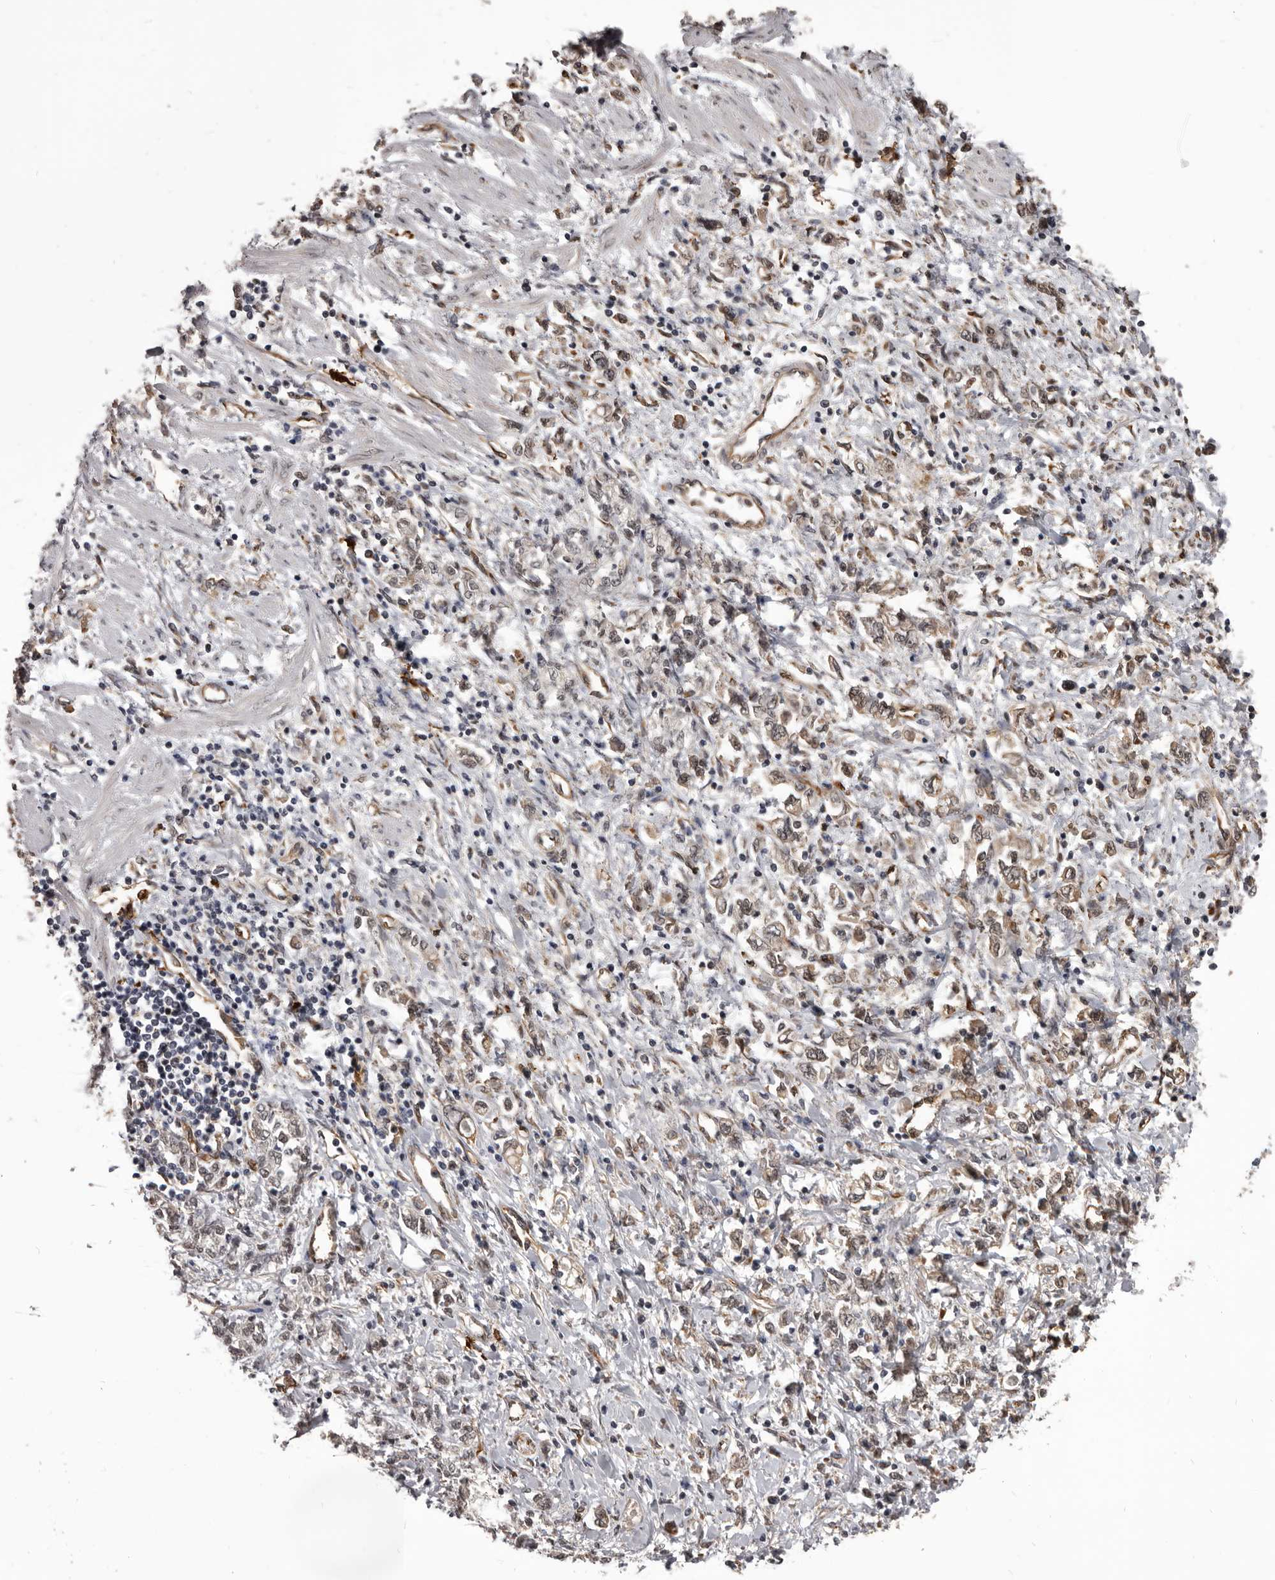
{"staining": {"intensity": "weak", "quantity": "25%-75%", "location": "cytoplasmic/membranous"}, "tissue": "stomach cancer", "cell_type": "Tumor cells", "image_type": "cancer", "snomed": [{"axis": "morphology", "description": "Adenocarcinoma, NOS"}, {"axis": "topography", "description": "Stomach"}], "caption": "Human stomach cancer stained with a protein marker displays weak staining in tumor cells.", "gene": "ADAMTS20", "patient": {"sex": "female", "age": 76}}